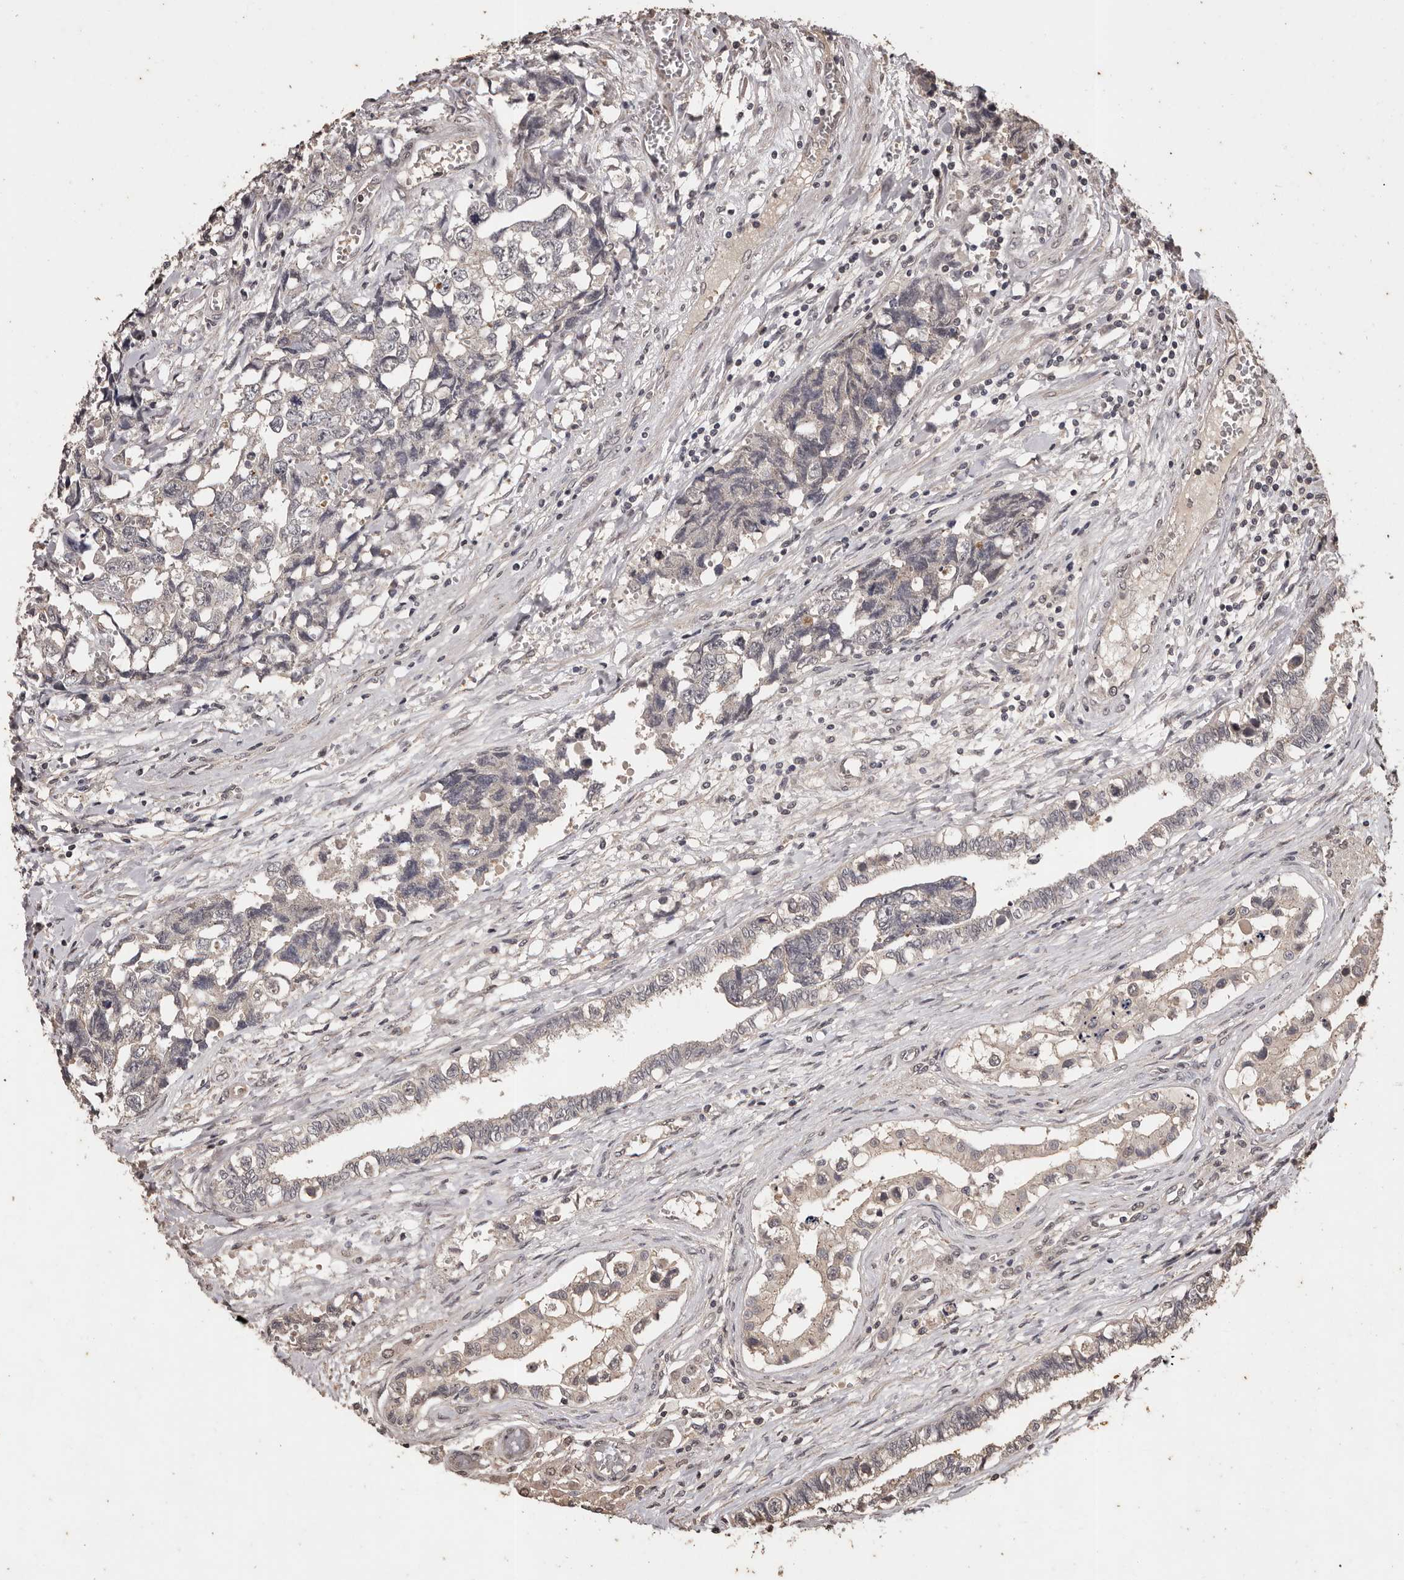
{"staining": {"intensity": "negative", "quantity": "none", "location": "none"}, "tissue": "testis cancer", "cell_type": "Tumor cells", "image_type": "cancer", "snomed": [{"axis": "morphology", "description": "Carcinoma, Embryonal, NOS"}, {"axis": "topography", "description": "Testis"}], "caption": "A histopathology image of human testis cancer is negative for staining in tumor cells.", "gene": "NAV1", "patient": {"sex": "male", "age": 31}}